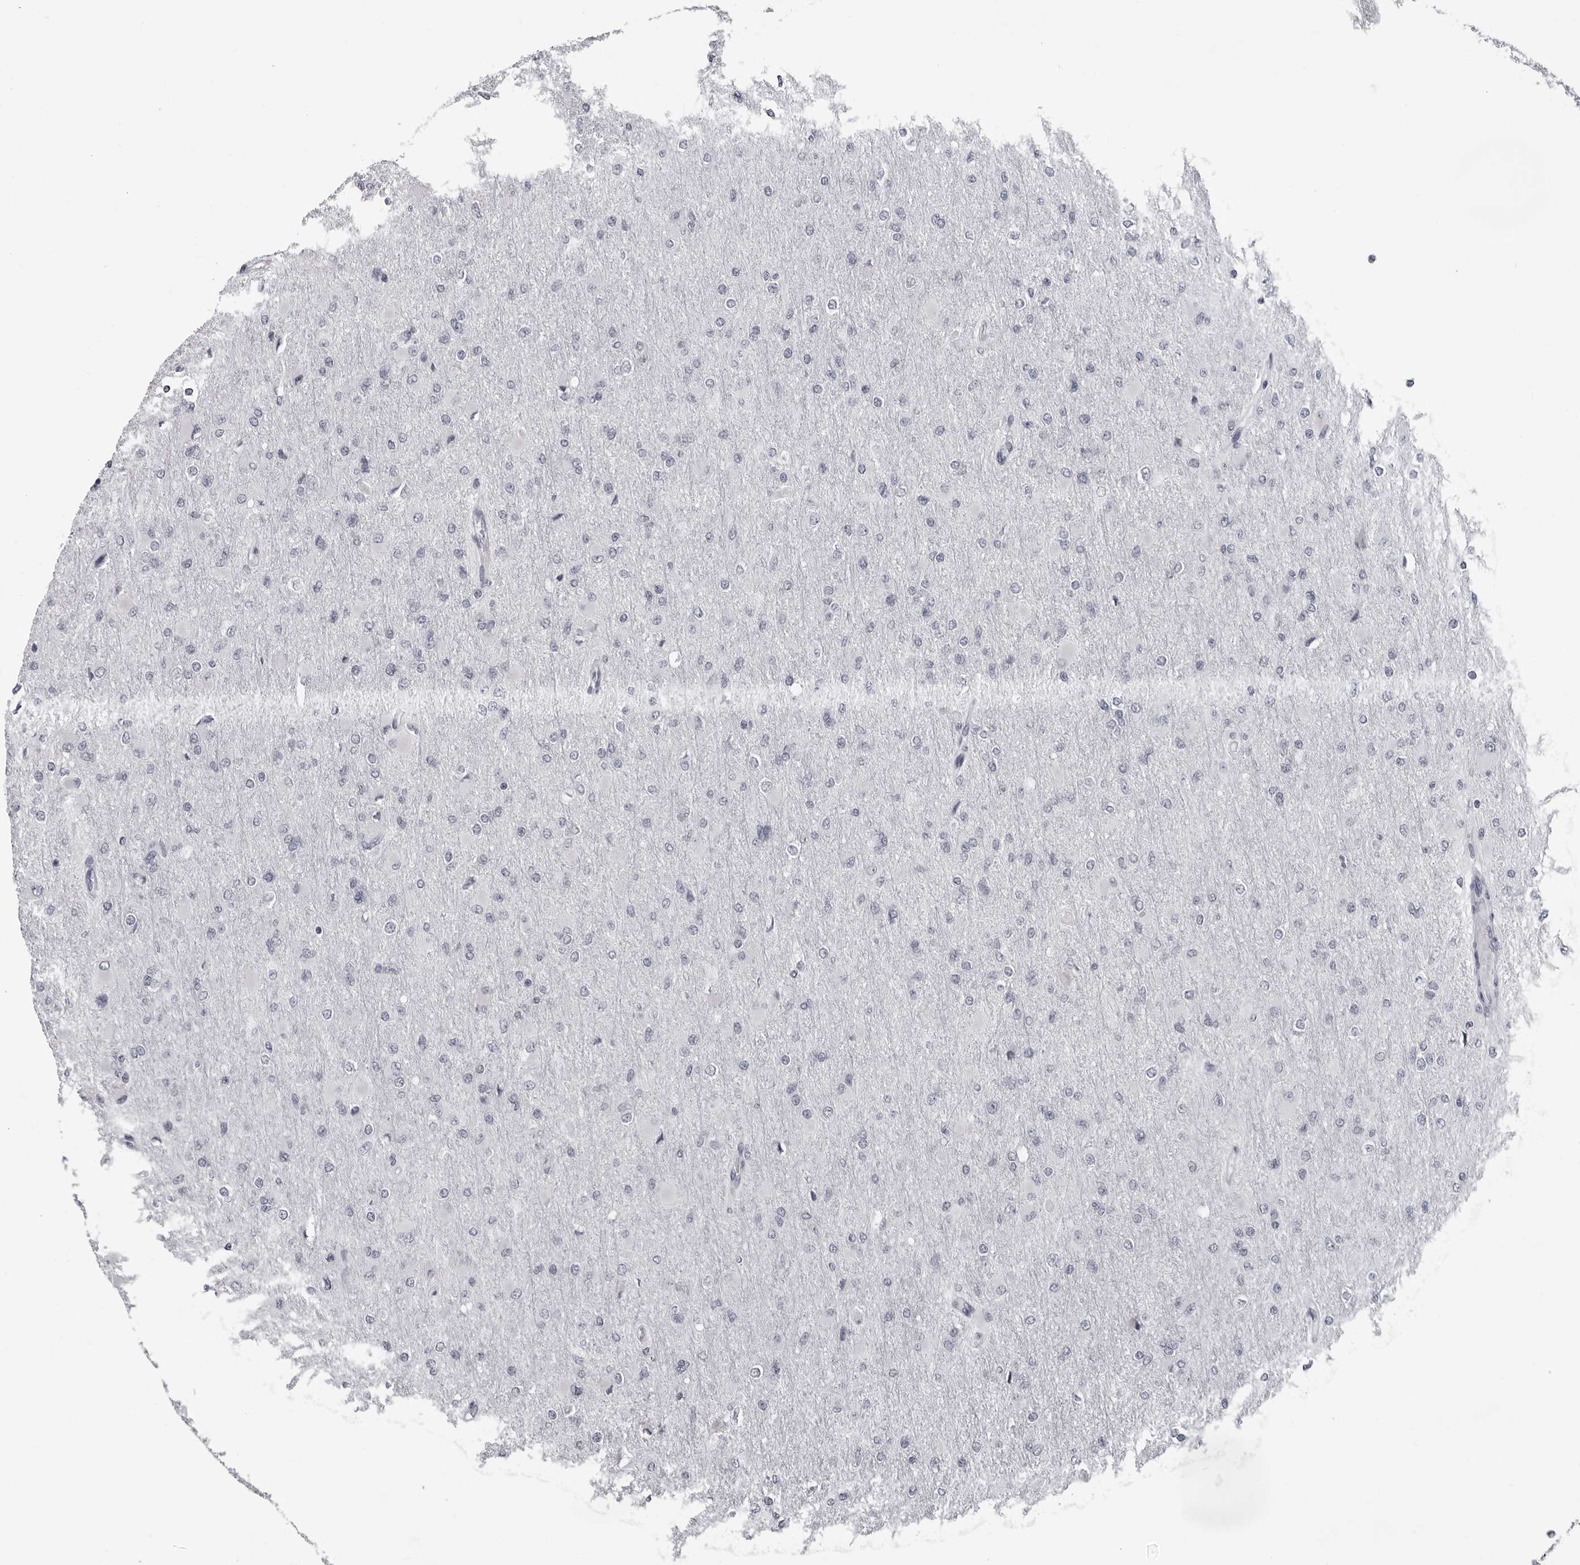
{"staining": {"intensity": "negative", "quantity": "none", "location": "none"}, "tissue": "glioma", "cell_type": "Tumor cells", "image_type": "cancer", "snomed": [{"axis": "morphology", "description": "Glioma, malignant, High grade"}, {"axis": "topography", "description": "Cerebral cortex"}], "caption": "There is no significant staining in tumor cells of glioma. The staining was performed using DAB to visualize the protein expression in brown, while the nuclei were stained in blue with hematoxylin (Magnification: 20x).", "gene": "LZIC", "patient": {"sex": "female", "age": 36}}